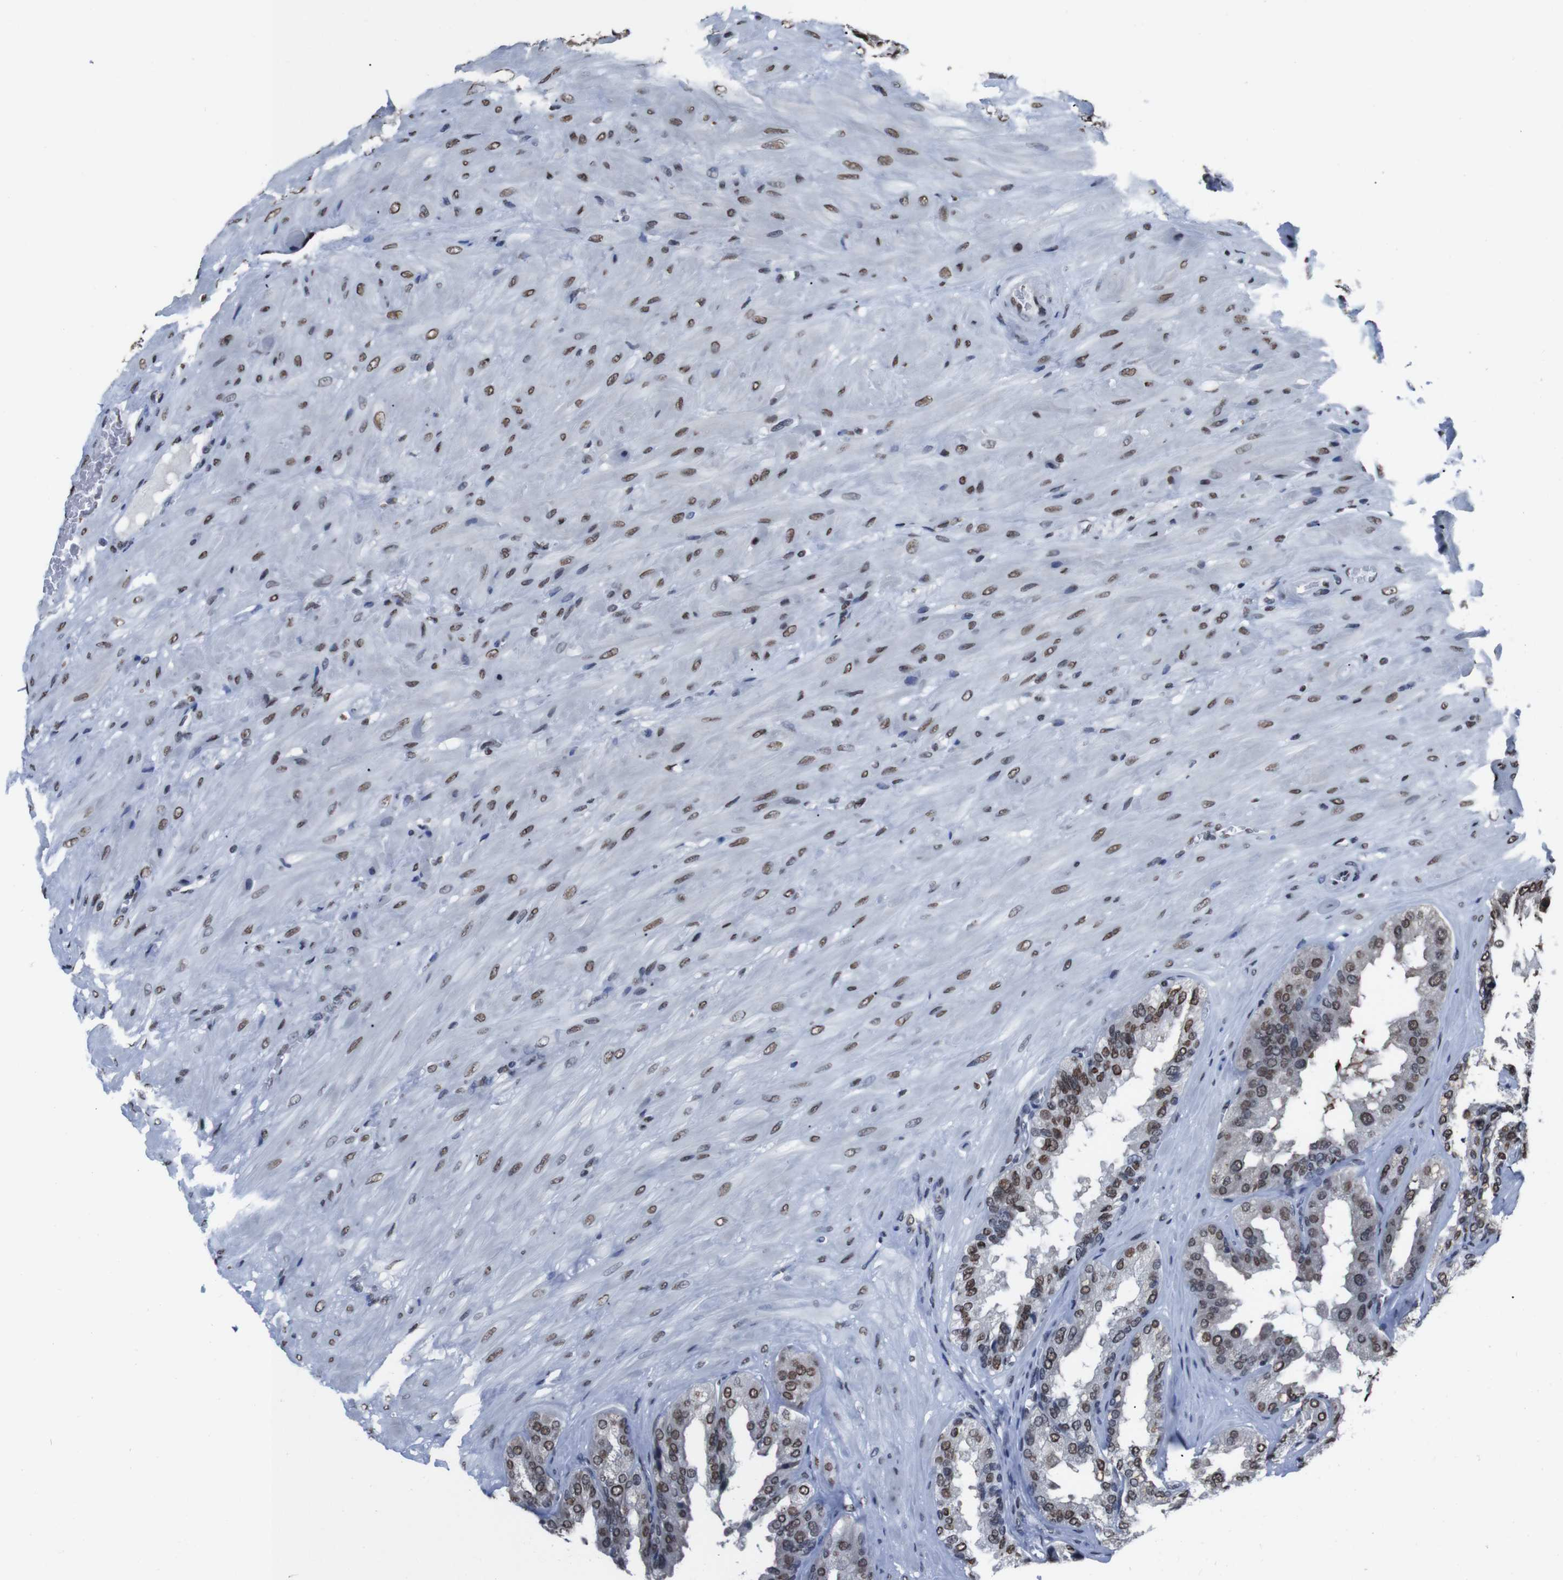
{"staining": {"intensity": "moderate", "quantity": ">75%", "location": "cytoplasmic/membranous,nuclear"}, "tissue": "seminal vesicle", "cell_type": "Glandular cells", "image_type": "normal", "snomed": [{"axis": "morphology", "description": "Normal tissue, NOS"}, {"axis": "topography", "description": "Prostate"}, {"axis": "topography", "description": "Seminal veicle"}], "caption": "This micrograph shows unremarkable seminal vesicle stained with immunohistochemistry (IHC) to label a protein in brown. The cytoplasmic/membranous,nuclear of glandular cells show moderate positivity for the protein. Nuclei are counter-stained blue.", "gene": "PIP4P2", "patient": {"sex": "male", "age": 51}}